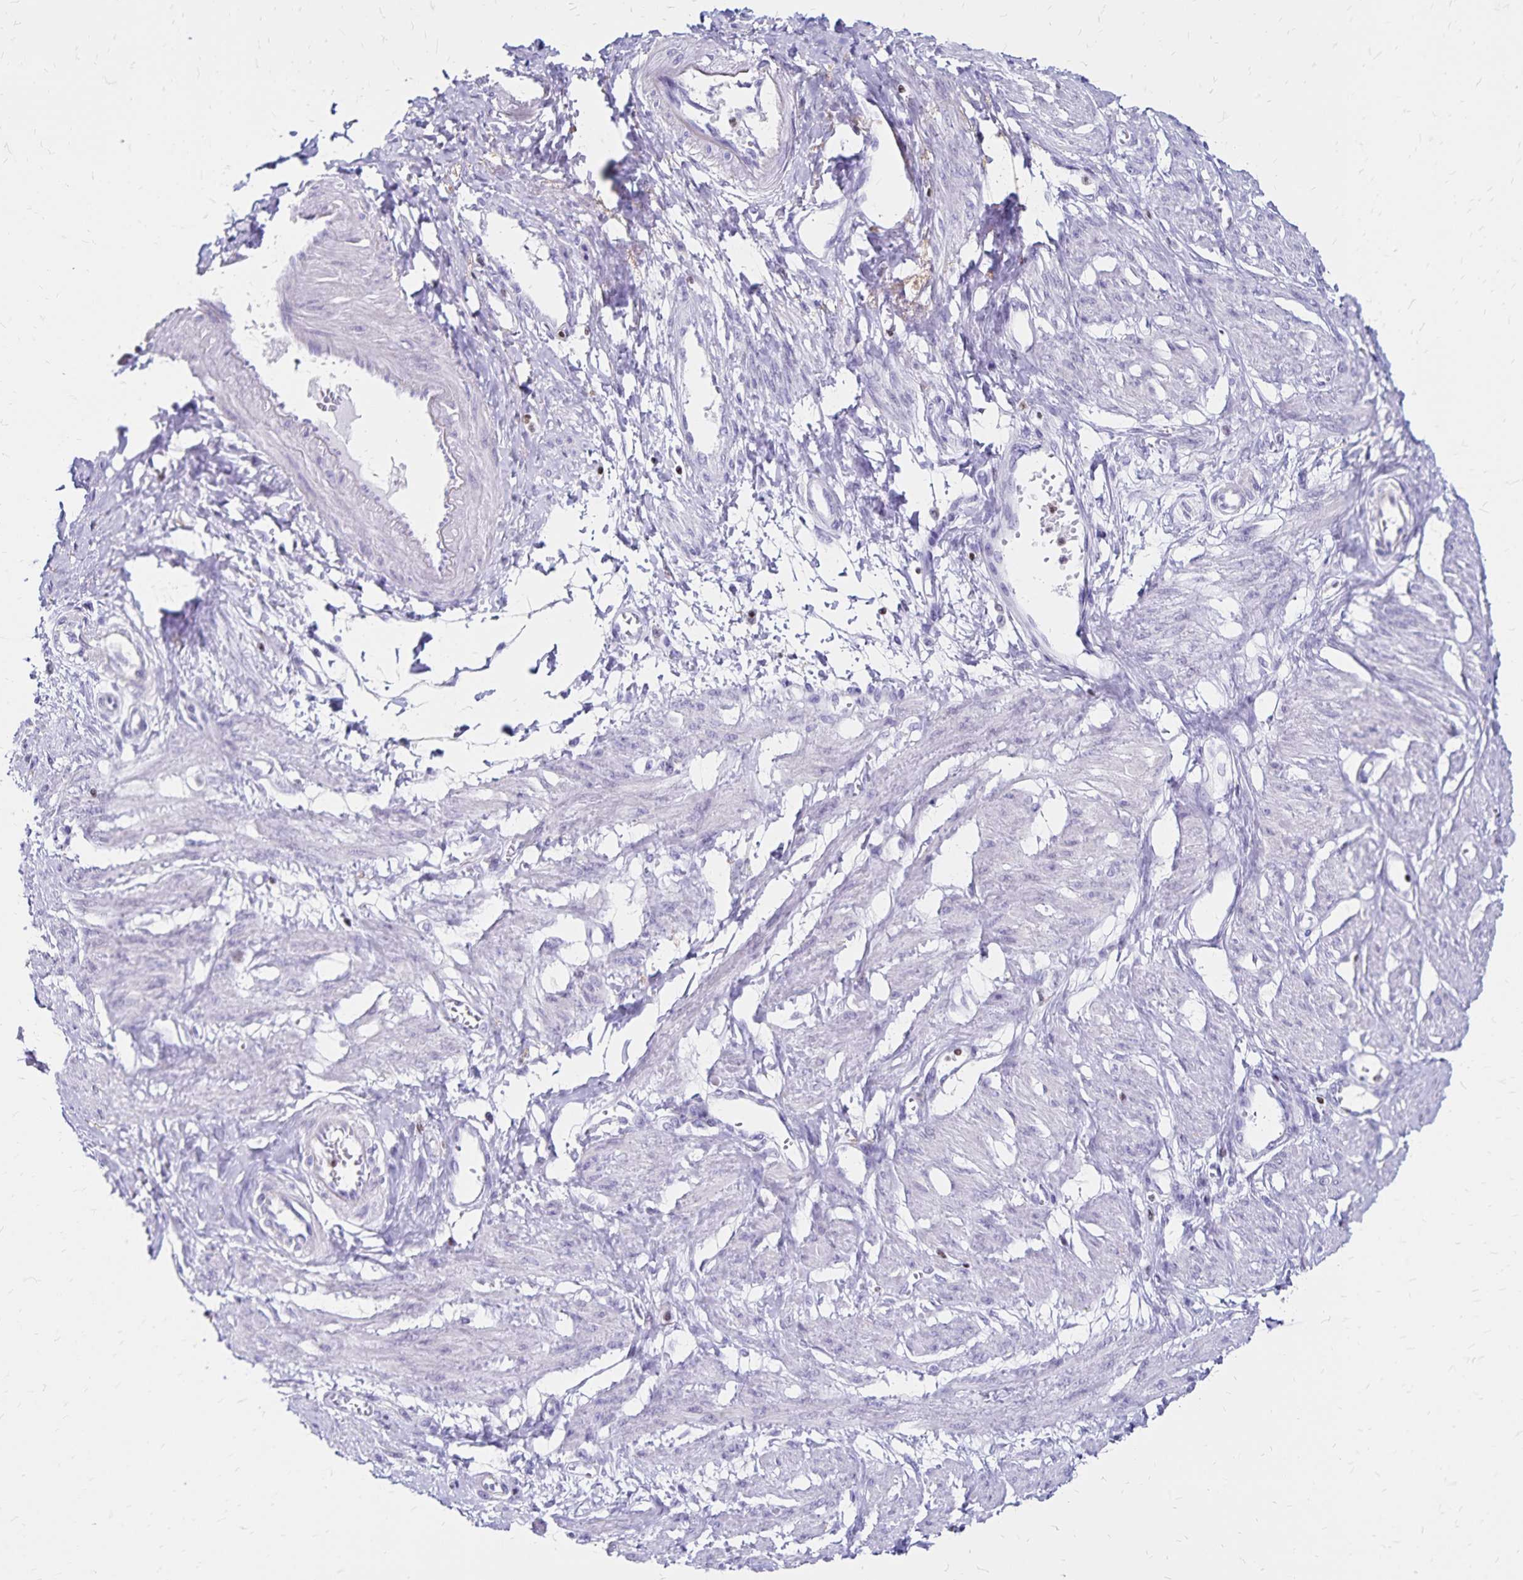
{"staining": {"intensity": "negative", "quantity": "none", "location": "none"}, "tissue": "smooth muscle", "cell_type": "Smooth muscle cells", "image_type": "normal", "snomed": [{"axis": "morphology", "description": "Normal tissue, NOS"}, {"axis": "topography", "description": "Smooth muscle"}, {"axis": "topography", "description": "Uterus"}], "caption": "Smooth muscle cells are negative for protein expression in normal human smooth muscle. (DAB (3,3'-diaminobenzidine) immunohistochemistry, high magnification).", "gene": "IKZF1", "patient": {"sex": "female", "age": 39}}